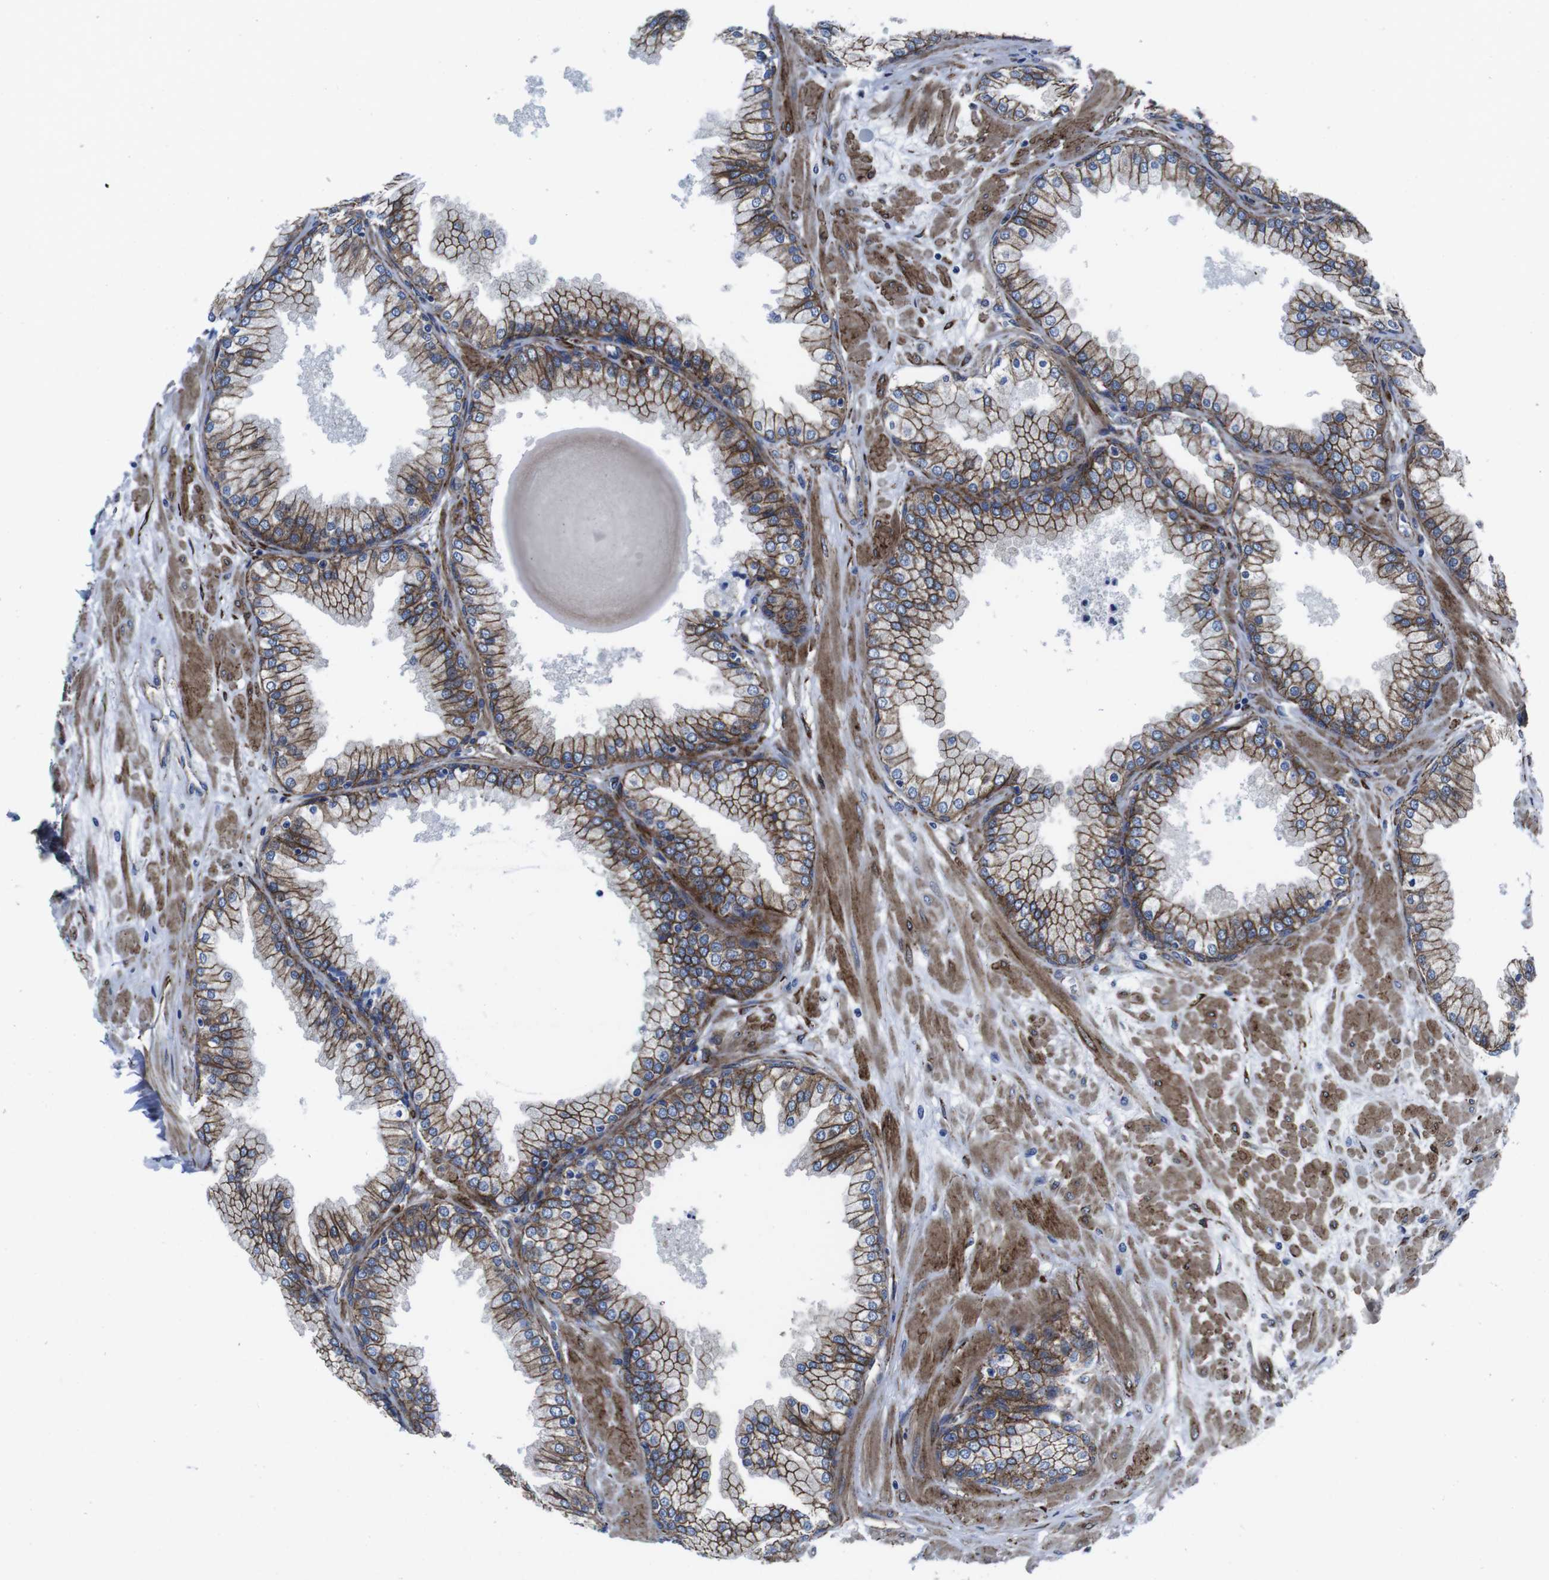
{"staining": {"intensity": "strong", "quantity": ">75%", "location": "cytoplasmic/membranous"}, "tissue": "prostate", "cell_type": "Glandular cells", "image_type": "normal", "snomed": [{"axis": "morphology", "description": "Normal tissue, NOS"}, {"axis": "topography", "description": "Prostate"}], "caption": "Protein positivity by immunohistochemistry exhibits strong cytoplasmic/membranous staining in about >75% of glandular cells in benign prostate. (Brightfield microscopy of DAB IHC at high magnification).", "gene": "NUMB", "patient": {"sex": "male", "age": 51}}